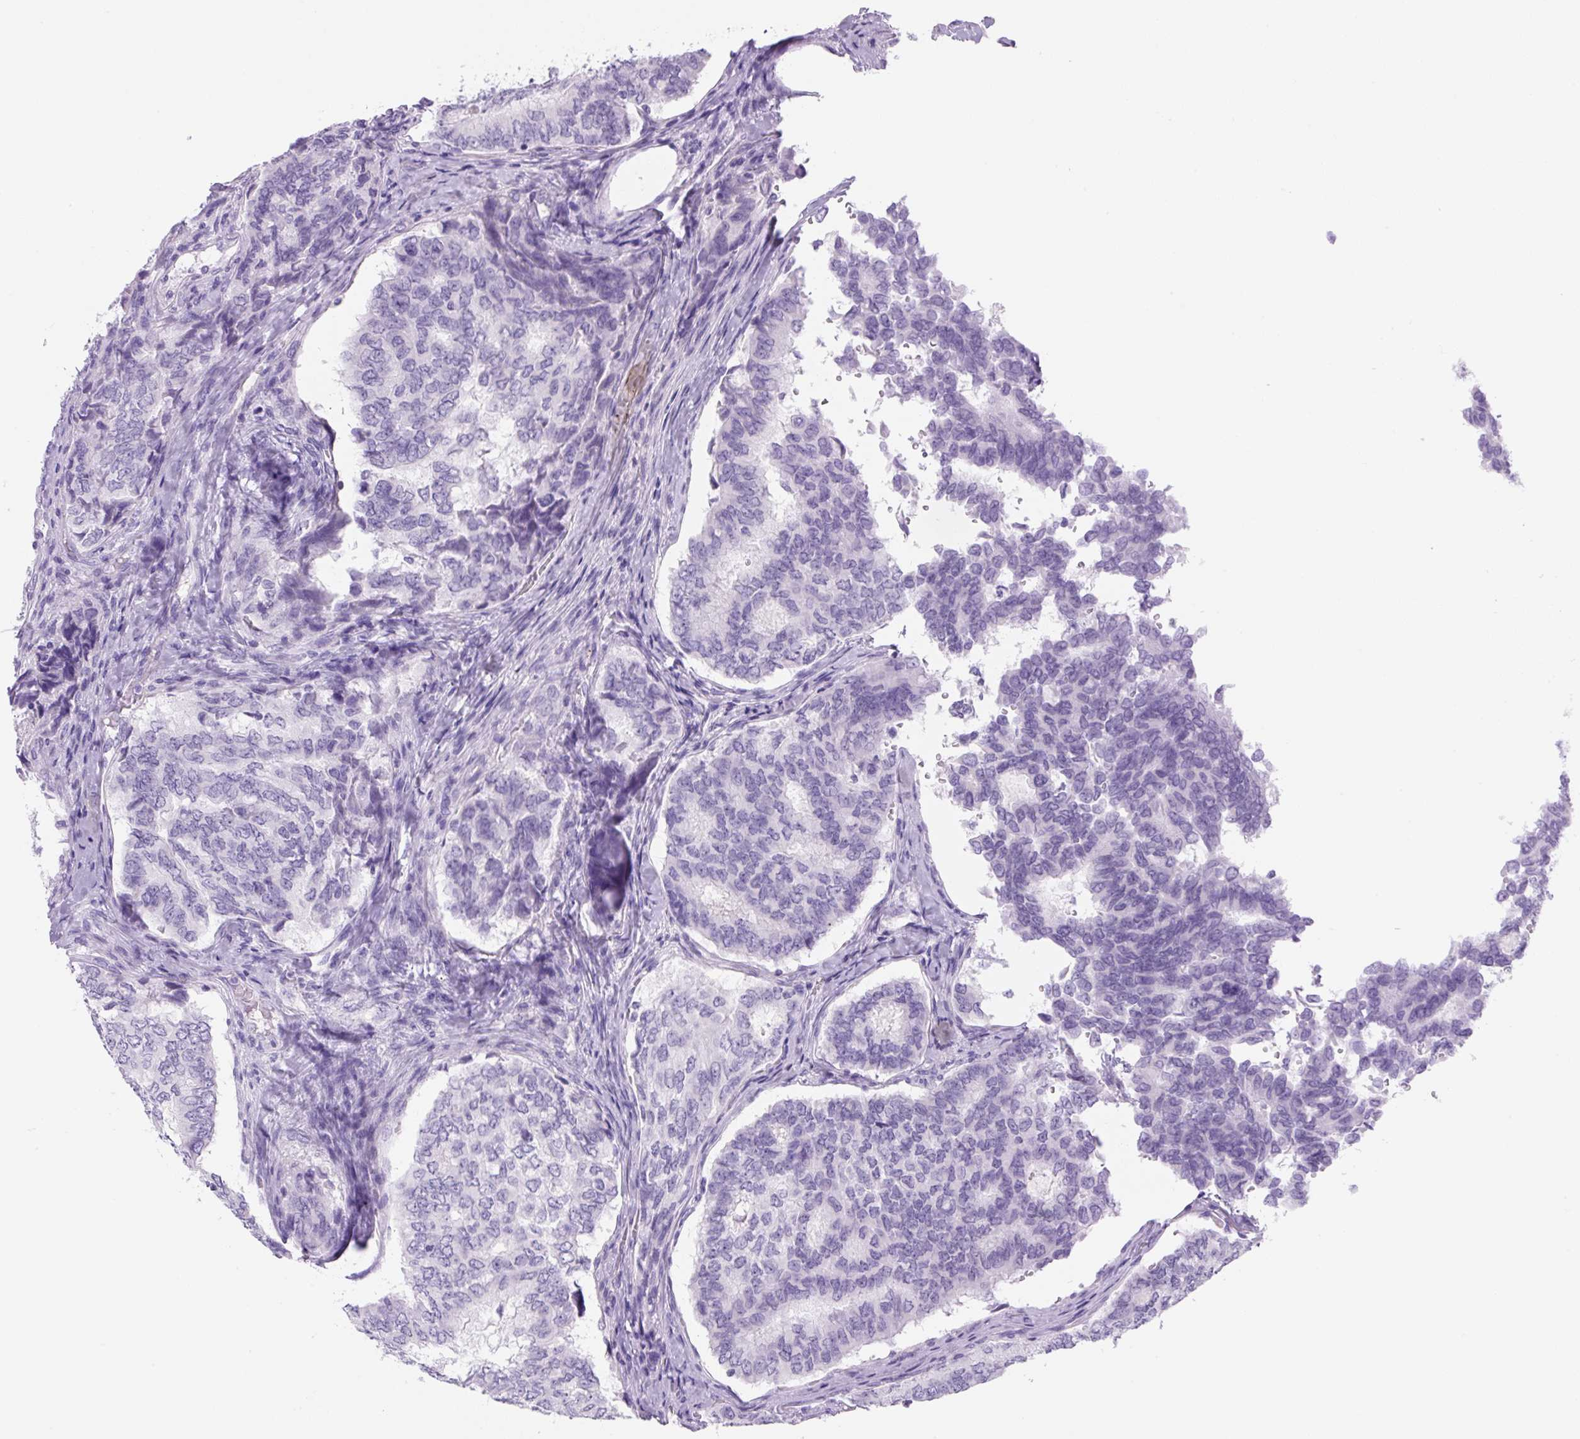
{"staining": {"intensity": "negative", "quantity": "none", "location": "none"}, "tissue": "thyroid cancer", "cell_type": "Tumor cells", "image_type": "cancer", "snomed": [{"axis": "morphology", "description": "Papillary adenocarcinoma, NOS"}, {"axis": "topography", "description": "Thyroid gland"}], "caption": "IHC of human thyroid papillary adenocarcinoma exhibits no staining in tumor cells. (Immunohistochemistry, brightfield microscopy, high magnification).", "gene": "PRRT1", "patient": {"sex": "female", "age": 35}}